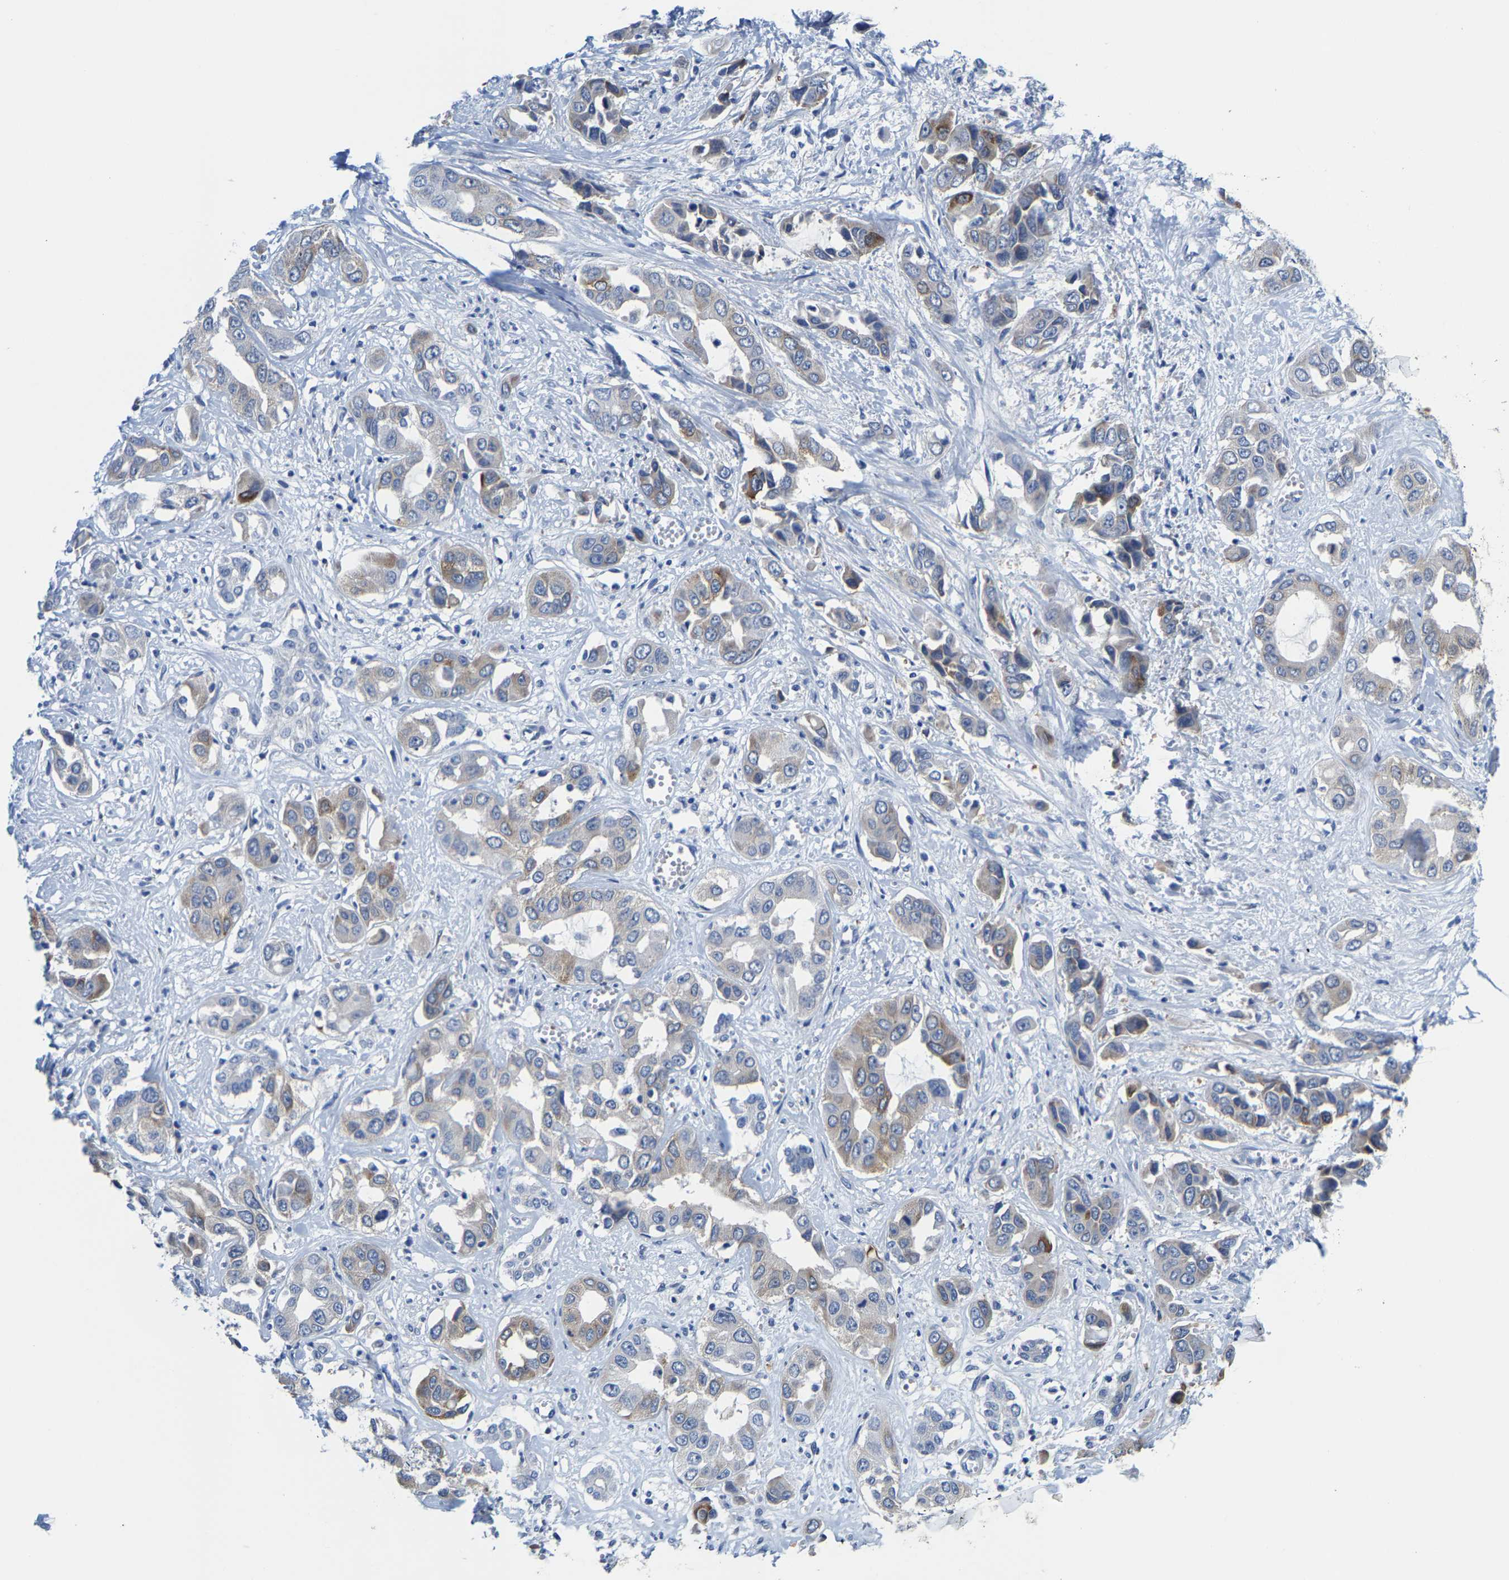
{"staining": {"intensity": "weak", "quantity": "25%-75%", "location": "cytoplasmic/membranous"}, "tissue": "liver cancer", "cell_type": "Tumor cells", "image_type": "cancer", "snomed": [{"axis": "morphology", "description": "Cholangiocarcinoma"}, {"axis": "topography", "description": "Liver"}], "caption": "Liver cancer was stained to show a protein in brown. There is low levels of weak cytoplasmic/membranous expression in about 25%-75% of tumor cells. The staining was performed using DAB (3,3'-diaminobenzidine), with brown indicating positive protein expression. Nuclei are stained blue with hematoxylin.", "gene": "DSCAM", "patient": {"sex": "female", "age": 52}}